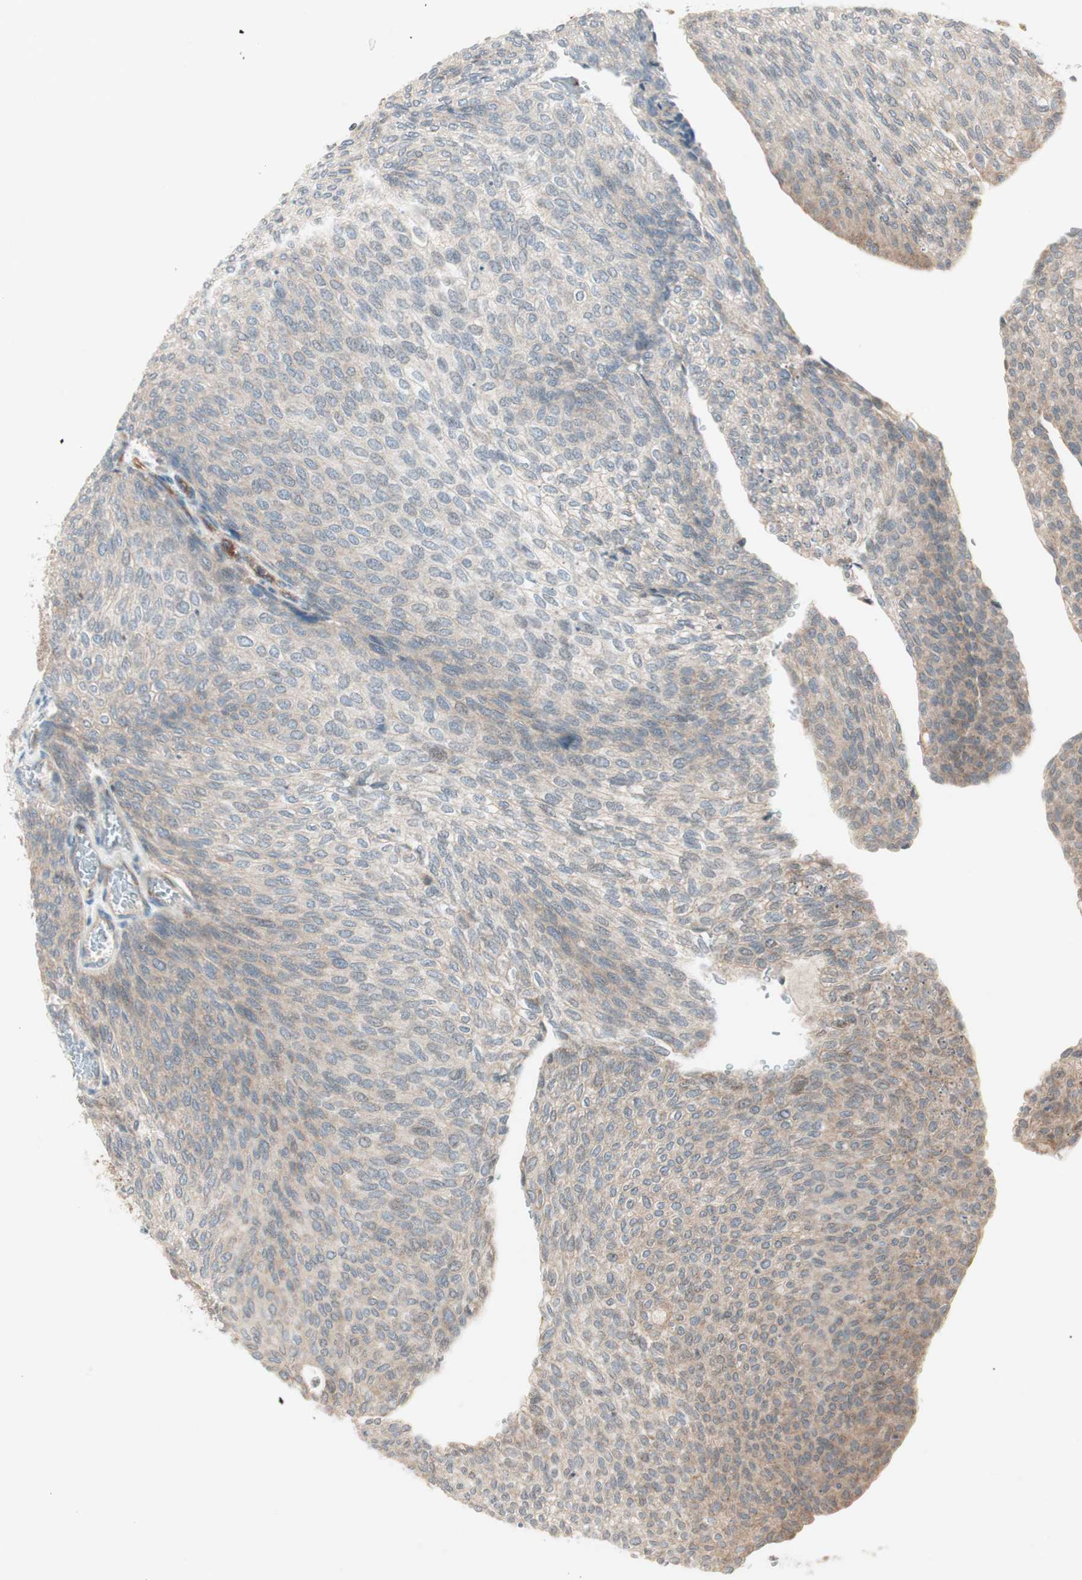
{"staining": {"intensity": "weak", "quantity": ">75%", "location": "cytoplasmic/membranous"}, "tissue": "urothelial cancer", "cell_type": "Tumor cells", "image_type": "cancer", "snomed": [{"axis": "morphology", "description": "Urothelial carcinoma, Low grade"}, {"axis": "topography", "description": "Urinary bladder"}], "caption": "High-magnification brightfield microscopy of urothelial cancer stained with DAB (brown) and counterstained with hematoxylin (blue). tumor cells exhibit weak cytoplasmic/membranous positivity is appreciated in about>75% of cells. Using DAB (3,3'-diaminobenzidine) (brown) and hematoxylin (blue) stains, captured at high magnification using brightfield microscopy.", "gene": "CCL14", "patient": {"sex": "female", "age": 79}}